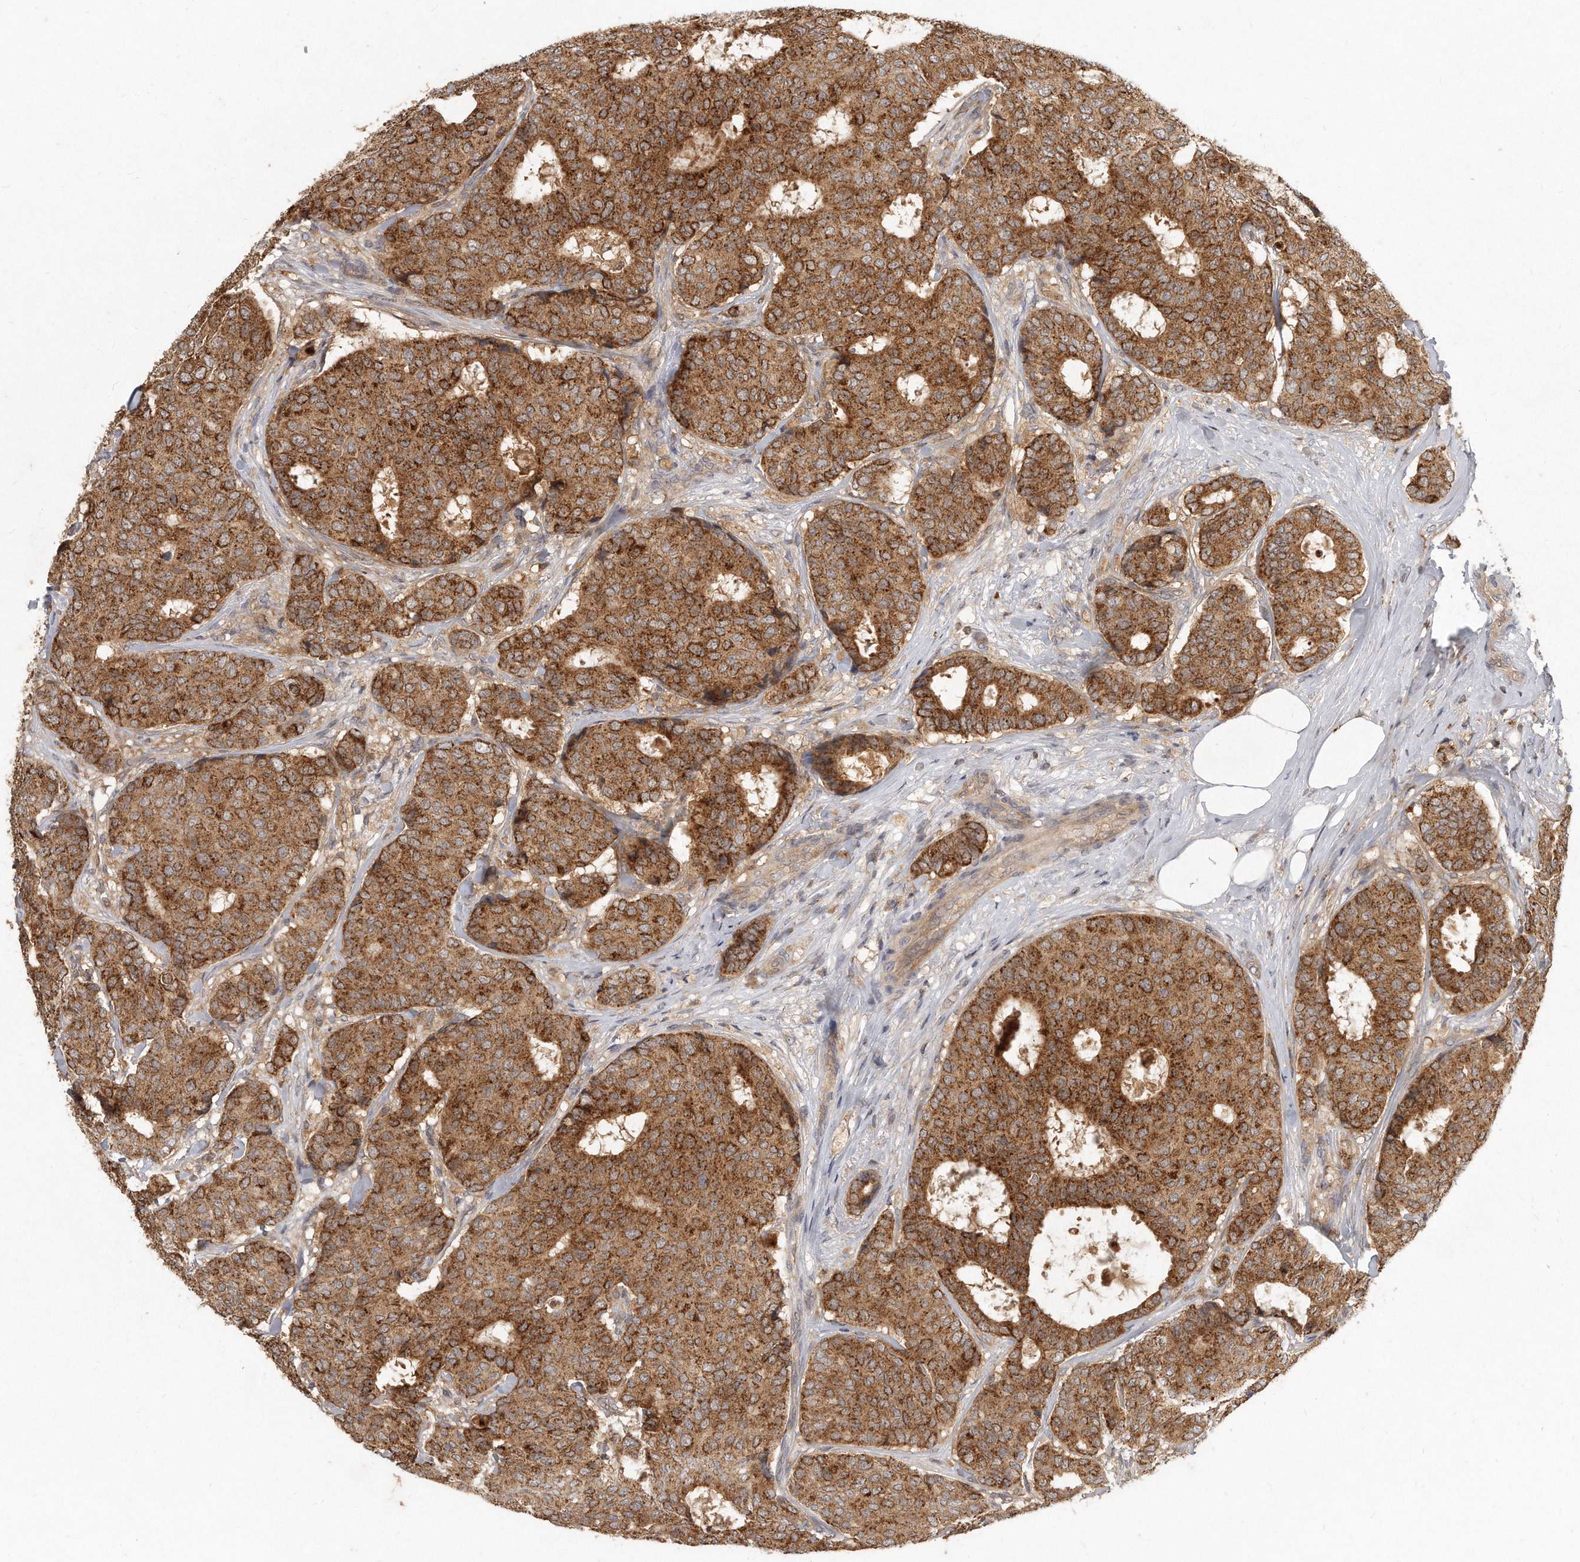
{"staining": {"intensity": "strong", "quantity": "25%-75%", "location": "cytoplasmic/membranous"}, "tissue": "breast cancer", "cell_type": "Tumor cells", "image_type": "cancer", "snomed": [{"axis": "morphology", "description": "Duct carcinoma"}, {"axis": "topography", "description": "Breast"}], "caption": "A high-resolution photomicrograph shows immunohistochemistry (IHC) staining of breast cancer (intraductal carcinoma), which demonstrates strong cytoplasmic/membranous expression in approximately 25%-75% of tumor cells.", "gene": "LGALS8", "patient": {"sex": "female", "age": 75}}